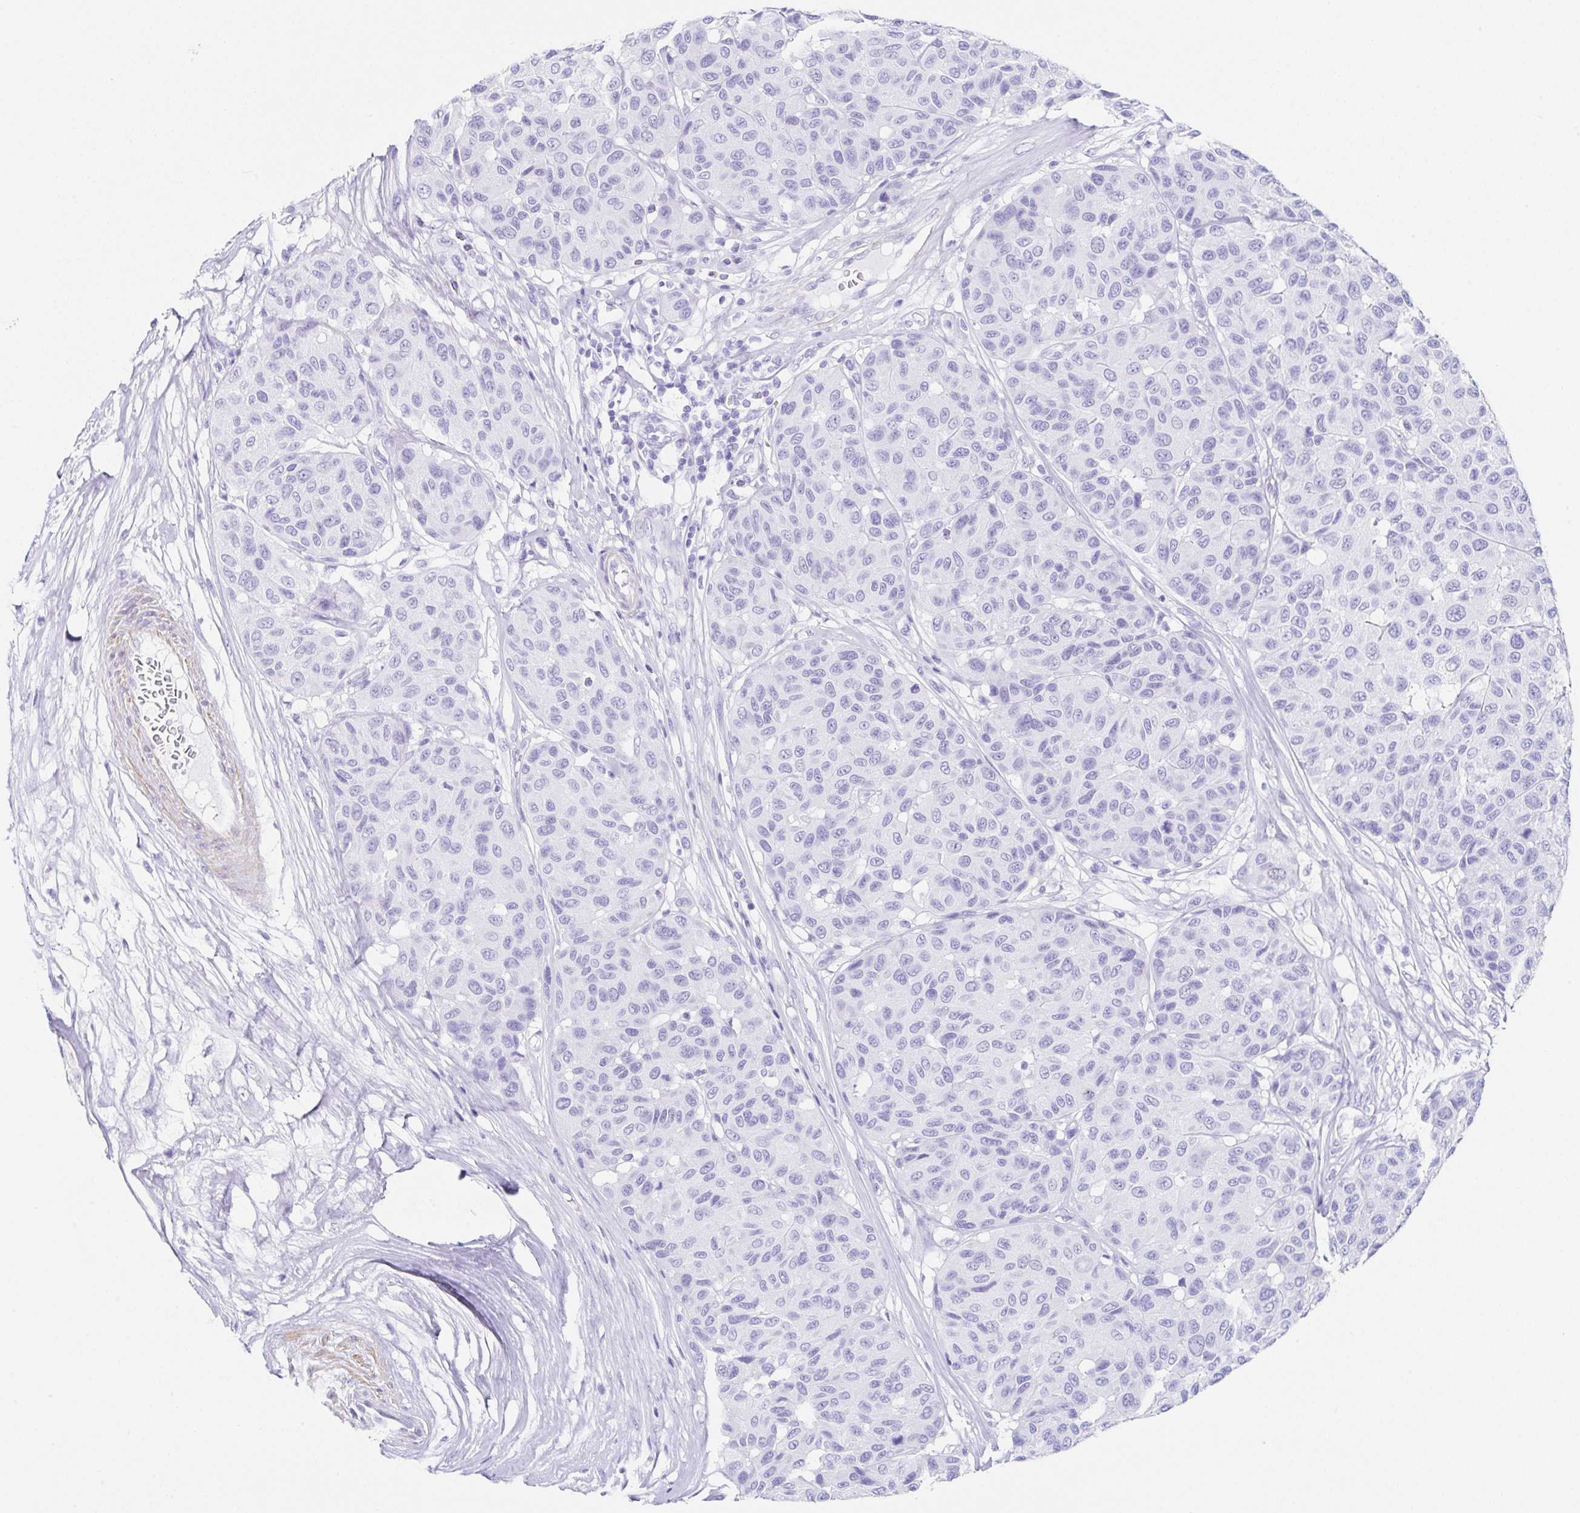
{"staining": {"intensity": "negative", "quantity": "none", "location": "none"}, "tissue": "melanoma", "cell_type": "Tumor cells", "image_type": "cancer", "snomed": [{"axis": "morphology", "description": "Malignant melanoma, NOS"}, {"axis": "topography", "description": "Skin"}], "caption": "An IHC micrograph of malignant melanoma is shown. There is no staining in tumor cells of malignant melanoma.", "gene": "CLDND2", "patient": {"sex": "female", "age": 66}}